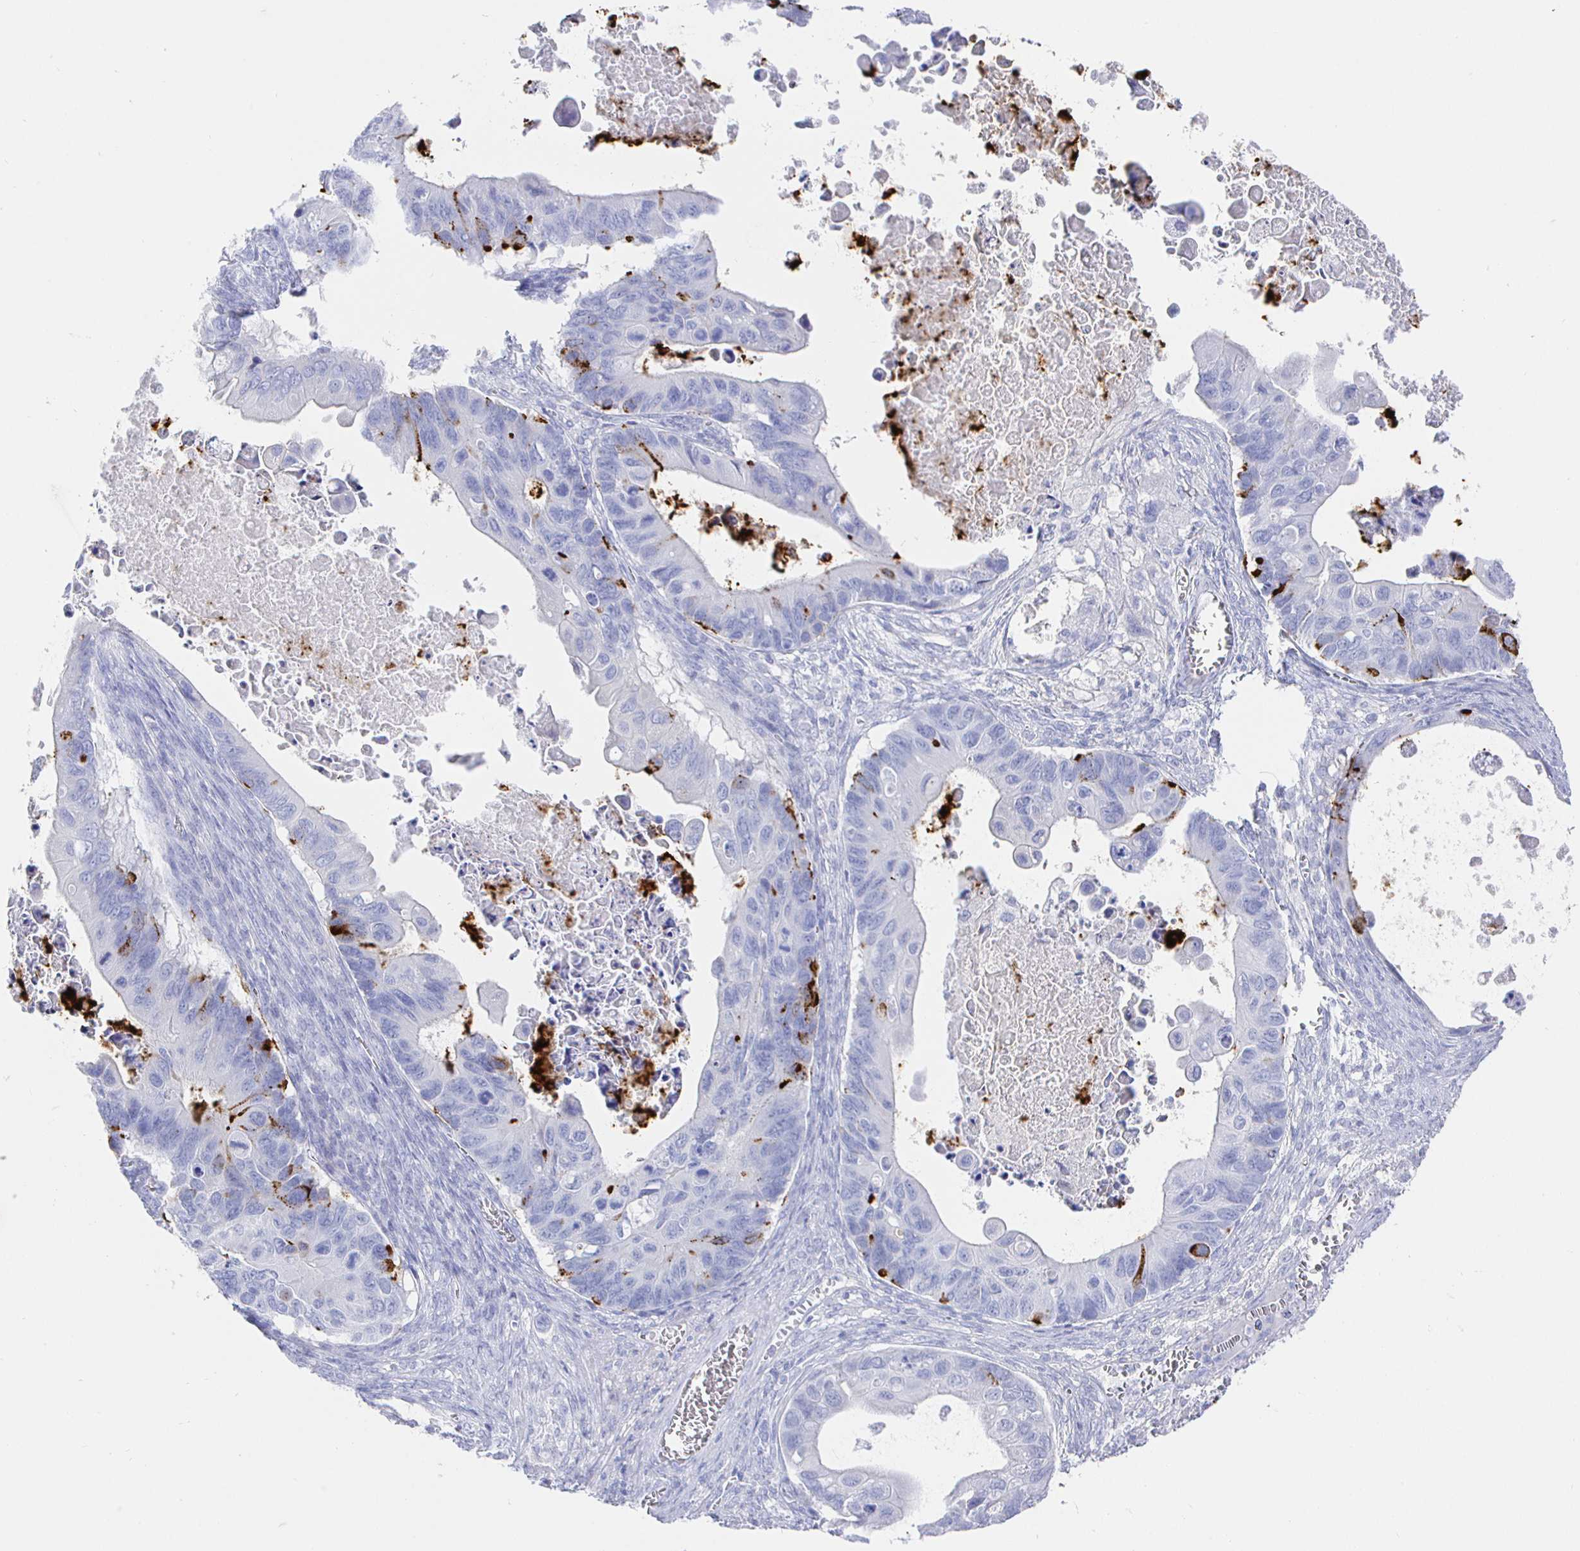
{"staining": {"intensity": "strong", "quantity": "<25%", "location": "cytoplasmic/membranous"}, "tissue": "ovarian cancer", "cell_type": "Tumor cells", "image_type": "cancer", "snomed": [{"axis": "morphology", "description": "Cystadenocarcinoma, mucinous, NOS"}, {"axis": "topography", "description": "Ovary"}], "caption": "Ovarian mucinous cystadenocarcinoma stained with DAB (3,3'-diaminobenzidine) immunohistochemistry demonstrates medium levels of strong cytoplasmic/membranous positivity in approximately <25% of tumor cells. (DAB (3,3'-diaminobenzidine) = brown stain, brightfield microscopy at high magnification).", "gene": "CLCA1", "patient": {"sex": "female", "age": 64}}